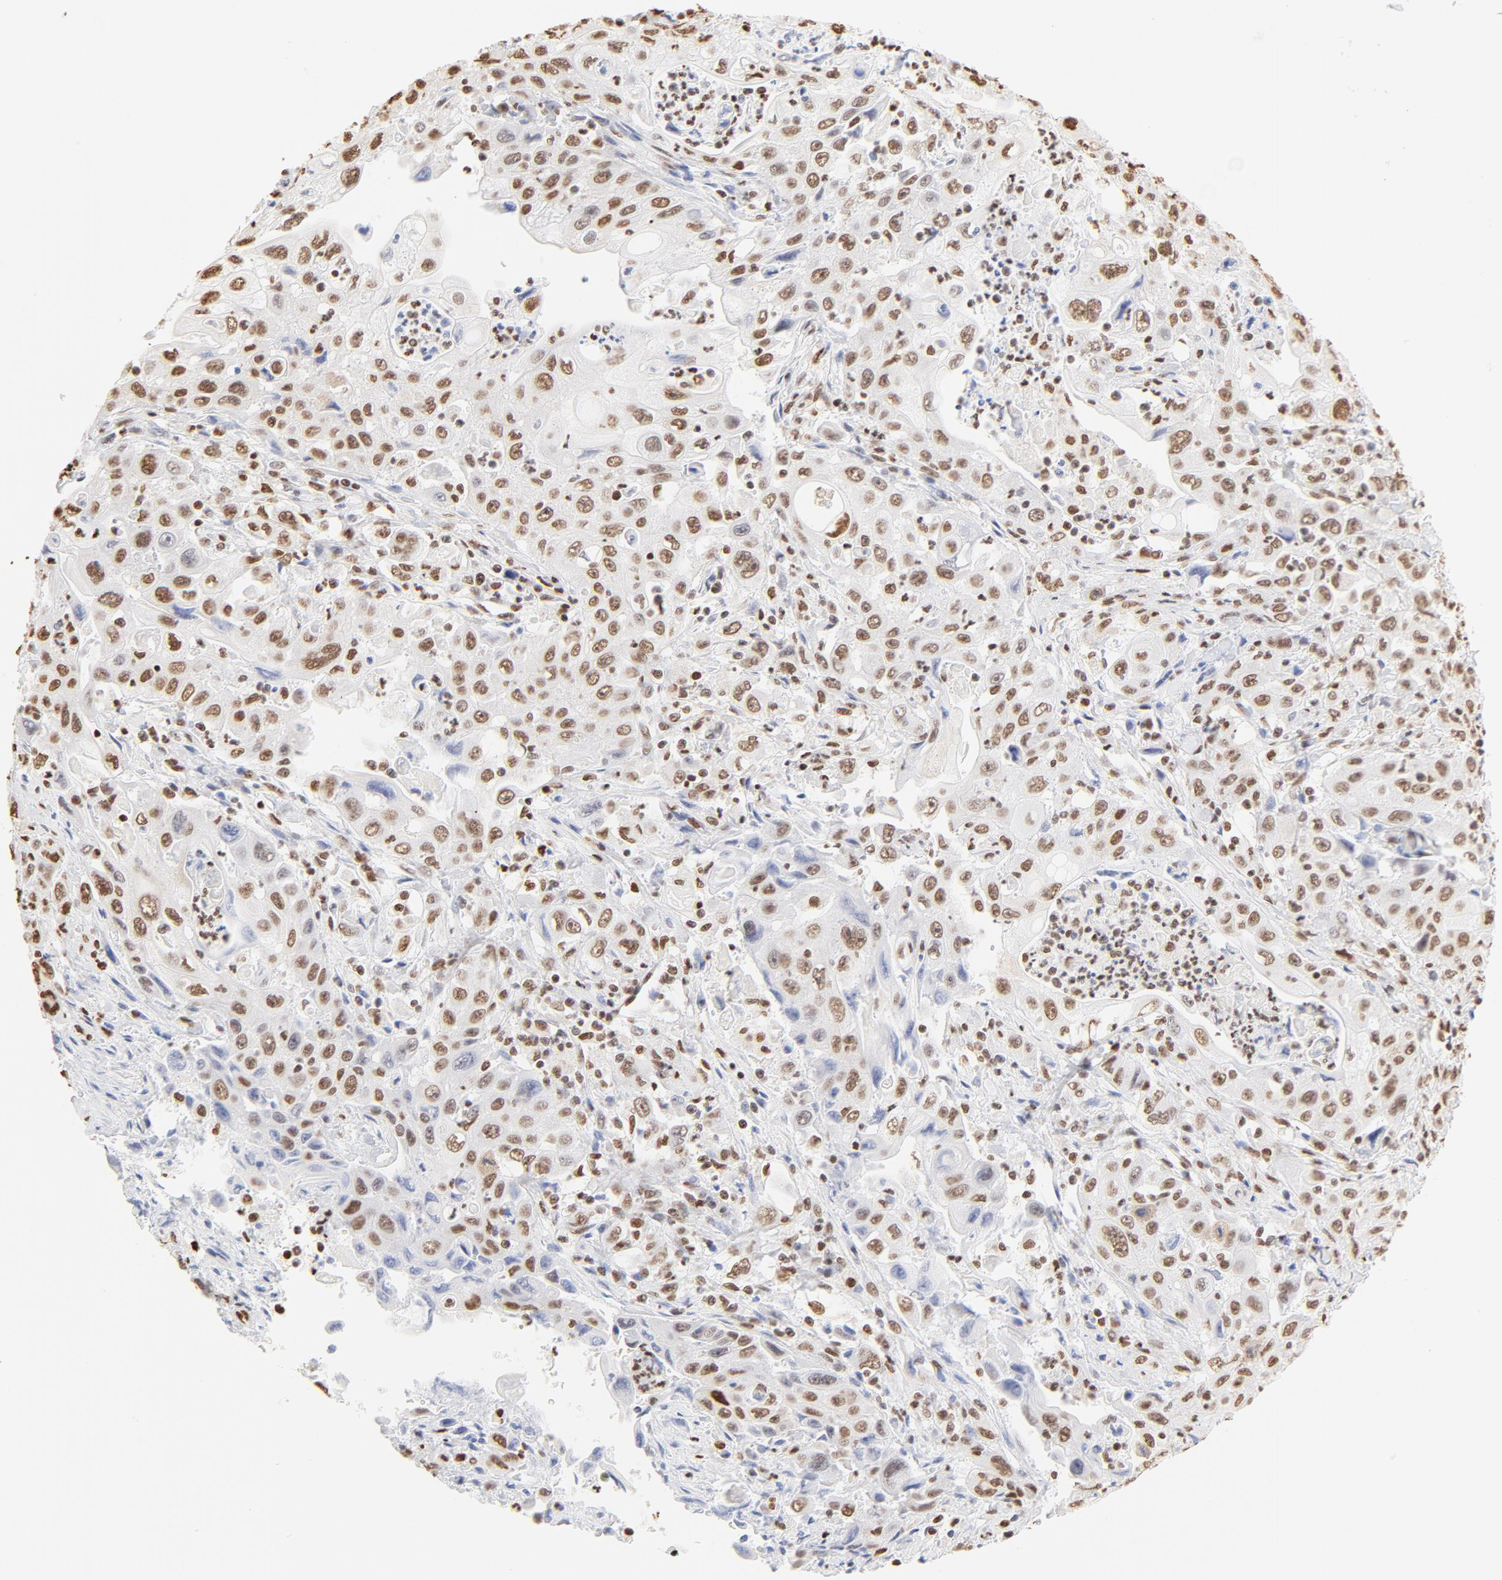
{"staining": {"intensity": "moderate", "quantity": ">75%", "location": "nuclear"}, "tissue": "pancreatic cancer", "cell_type": "Tumor cells", "image_type": "cancer", "snomed": [{"axis": "morphology", "description": "Adenocarcinoma, NOS"}, {"axis": "topography", "description": "Pancreas"}], "caption": "Human pancreatic cancer (adenocarcinoma) stained with a brown dye reveals moderate nuclear positive positivity in about >75% of tumor cells.", "gene": "ZNF540", "patient": {"sex": "male", "age": 70}}